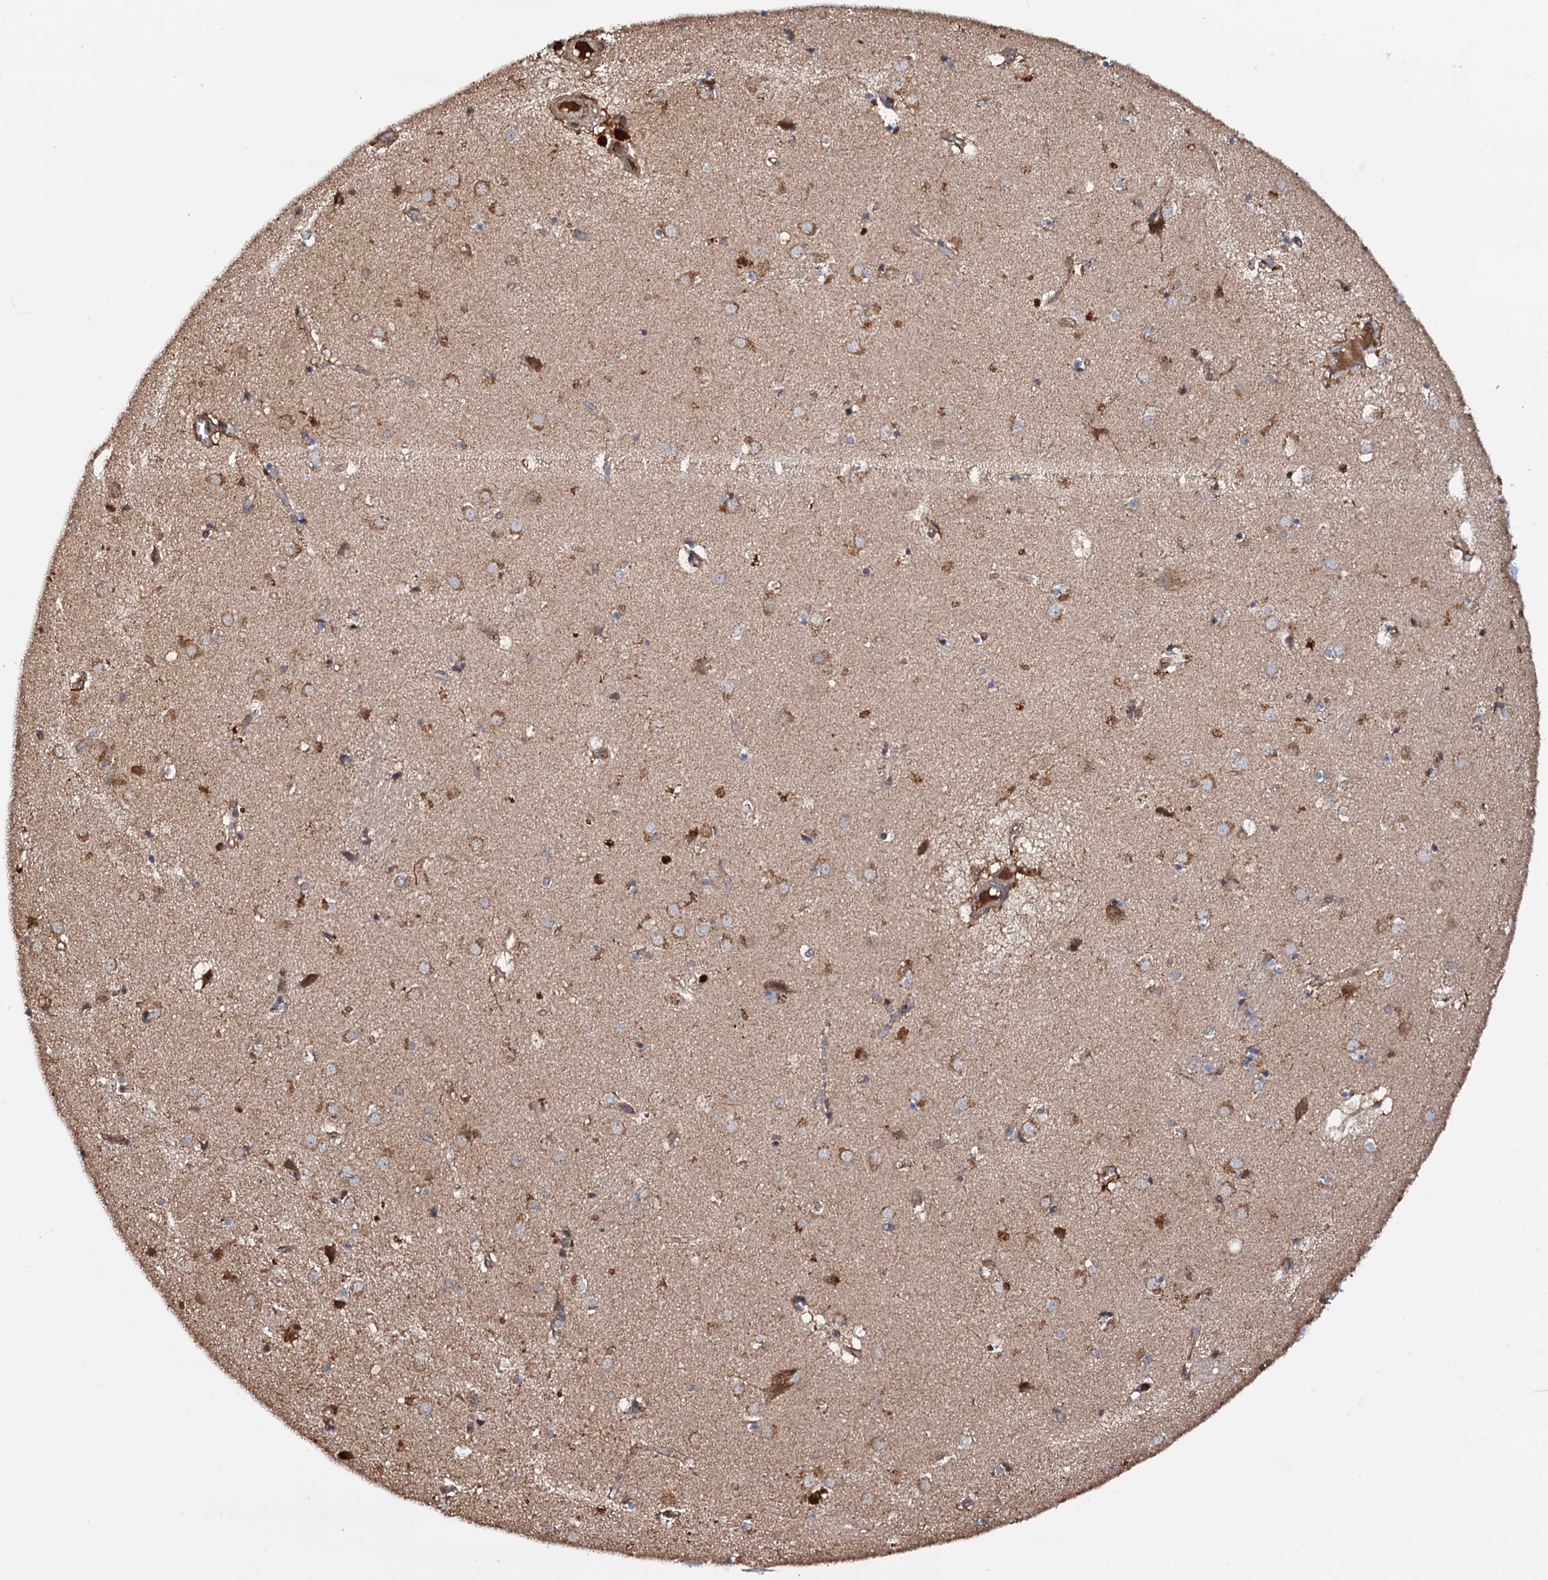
{"staining": {"intensity": "moderate", "quantity": ">75%", "location": "cytoplasmic/membranous"}, "tissue": "caudate", "cell_type": "Glial cells", "image_type": "normal", "snomed": [{"axis": "morphology", "description": "Normal tissue, NOS"}, {"axis": "topography", "description": "Lateral ventricle wall"}], "caption": "There is medium levels of moderate cytoplasmic/membranous positivity in glial cells of unremarkable caudate, as demonstrated by immunohistochemical staining (brown color).", "gene": "MRPL42", "patient": {"sex": "male", "age": 70}}